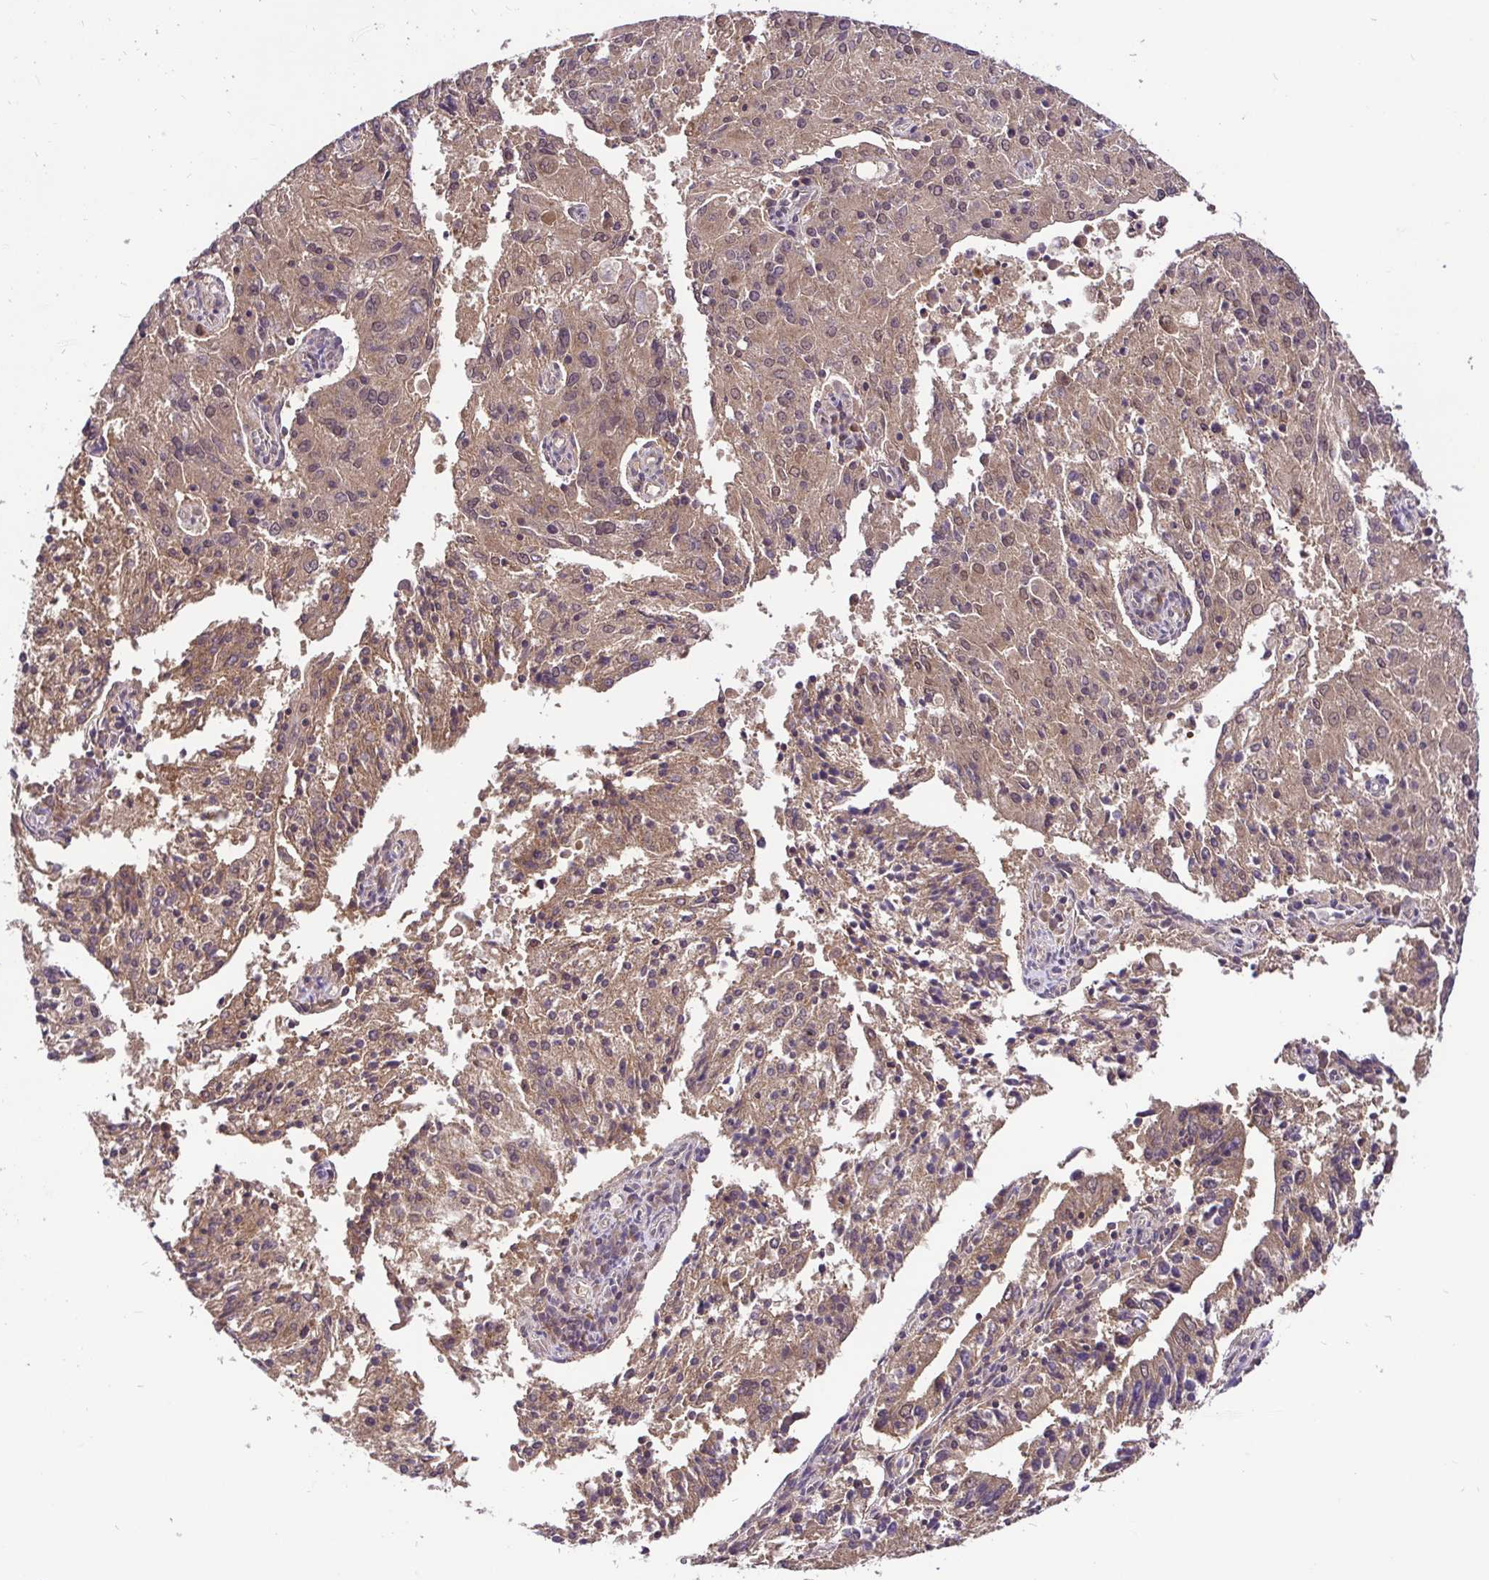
{"staining": {"intensity": "moderate", "quantity": ">75%", "location": "cytoplasmic/membranous,nuclear"}, "tissue": "endometrial cancer", "cell_type": "Tumor cells", "image_type": "cancer", "snomed": [{"axis": "morphology", "description": "Adenocarcinoma, NOS"}, {"axis": "topography", "description": "Endometrium"}], "caption": "Immunohistochemistry (IHC) staining of endometrial cancer, which shows medium levels of moderate cytoplasmic/membranous and nuclear expression in approximately >75% of tumor cells indicating moderate cytoplasmic/membranous and nuclear protein positivity. The staining was performed using DAB (brown) for protein detection and nuclei were counterstained in hematoxylin (blue).", "gene": "UBE2M", "patient": {"sex": "female", "age": 82}}